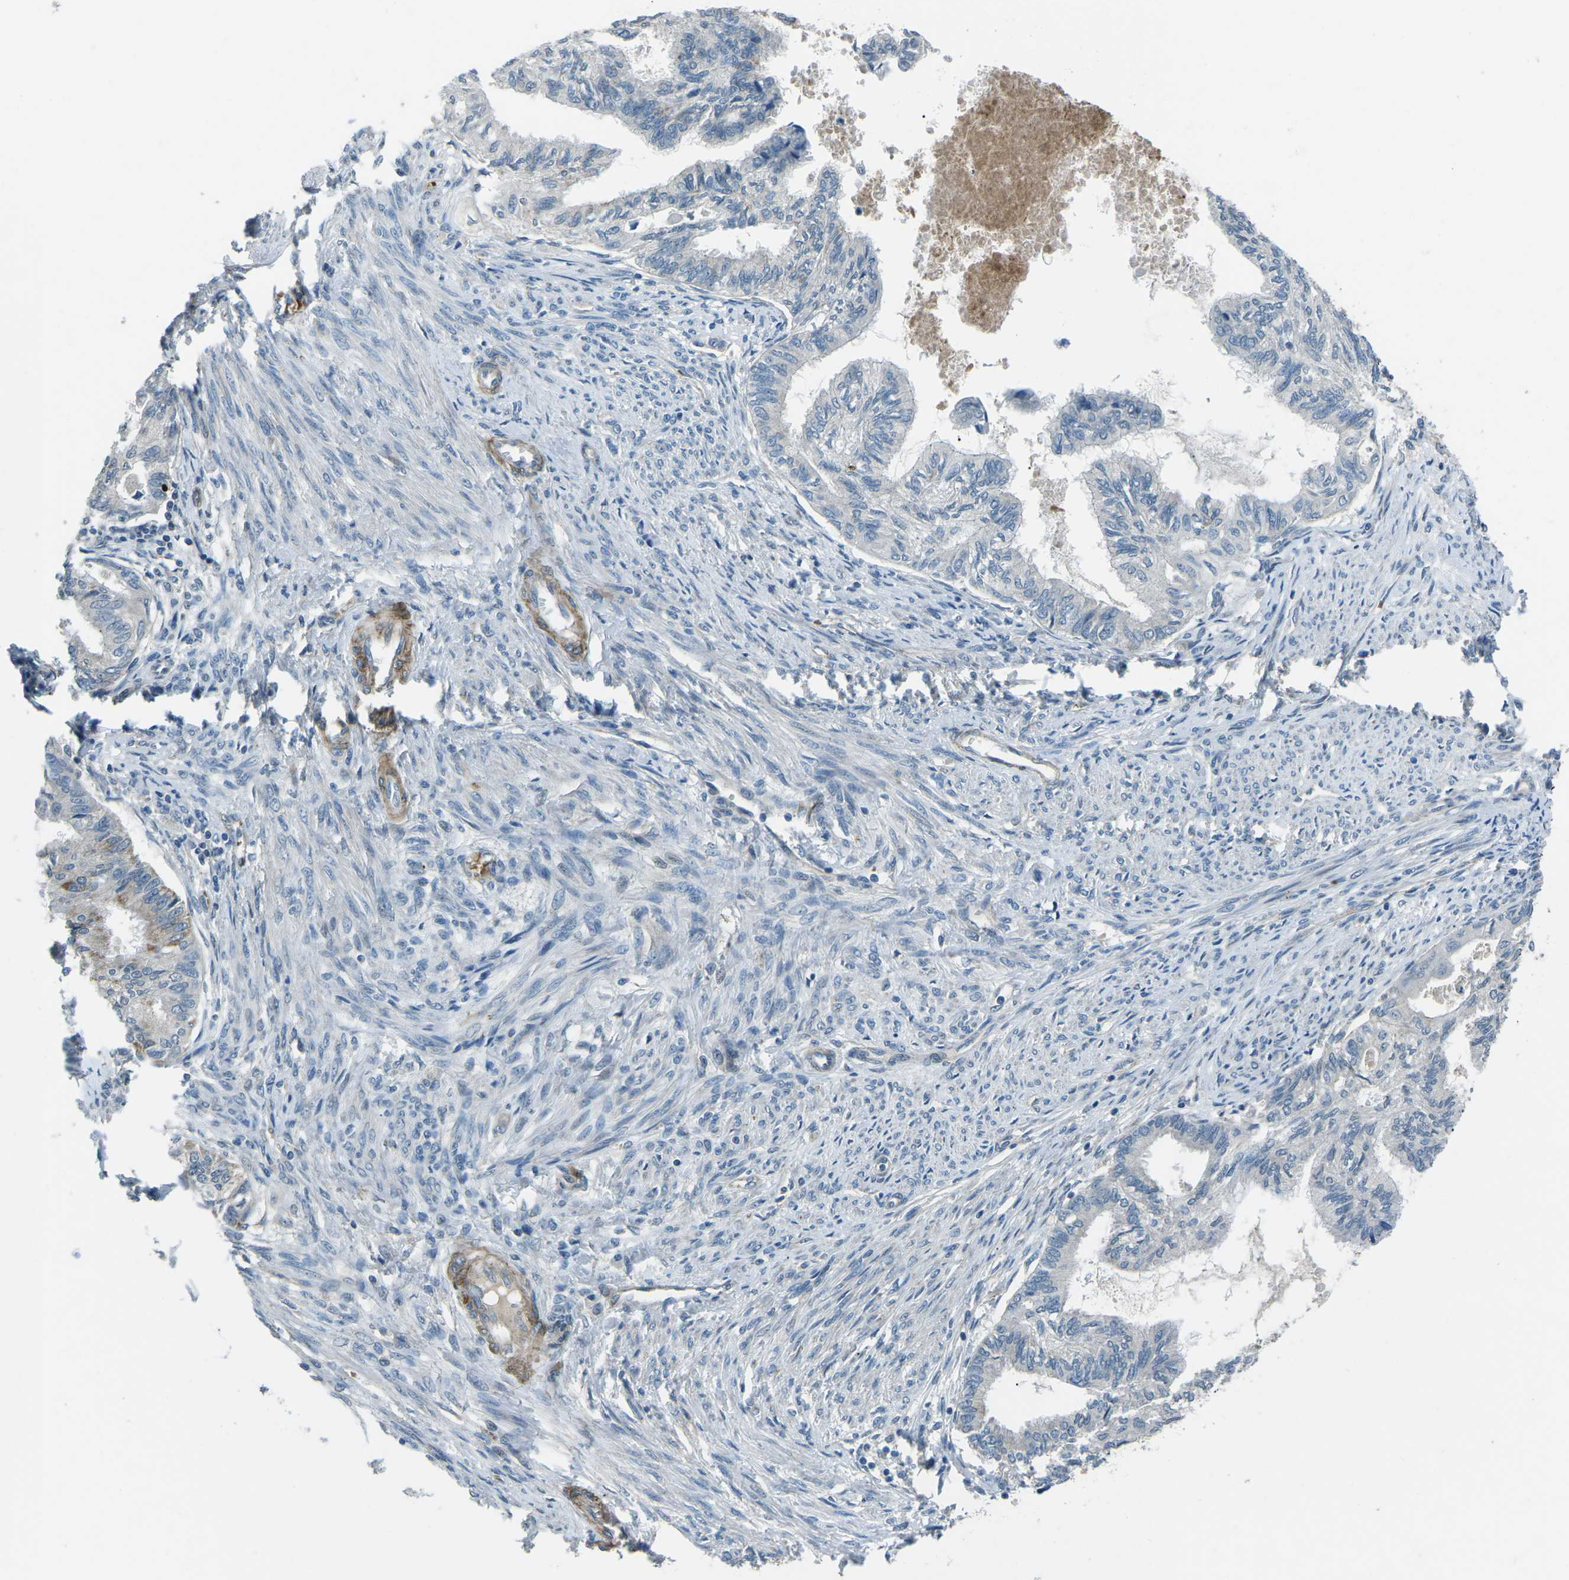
{"staining": {"intensity": "weak", "quantity": "<25%", "location": "cytoplasmic/membranous"}, "tissue": "cervical cancer", "cell_type": "Tumor cells", "image_type": "cancer", "snomed": [{"axis": "morphology", "description": "Normal tissue, NOS"}, {"axis": "morphology", "description": "Adenocarcinoma, NOS"}, {"axis": "topography", "description": "Cervix"}, {"axis": "topography", "description": "Endometrium"}], "caption": "This micrograph is of cervical cancer stained with IHC to label a protein in brown with the nuclei are counter-stained blue. There is no expression in tumor cells.", "gene": "AFAP1", "patient": {"sex": "female", "age": 86}}